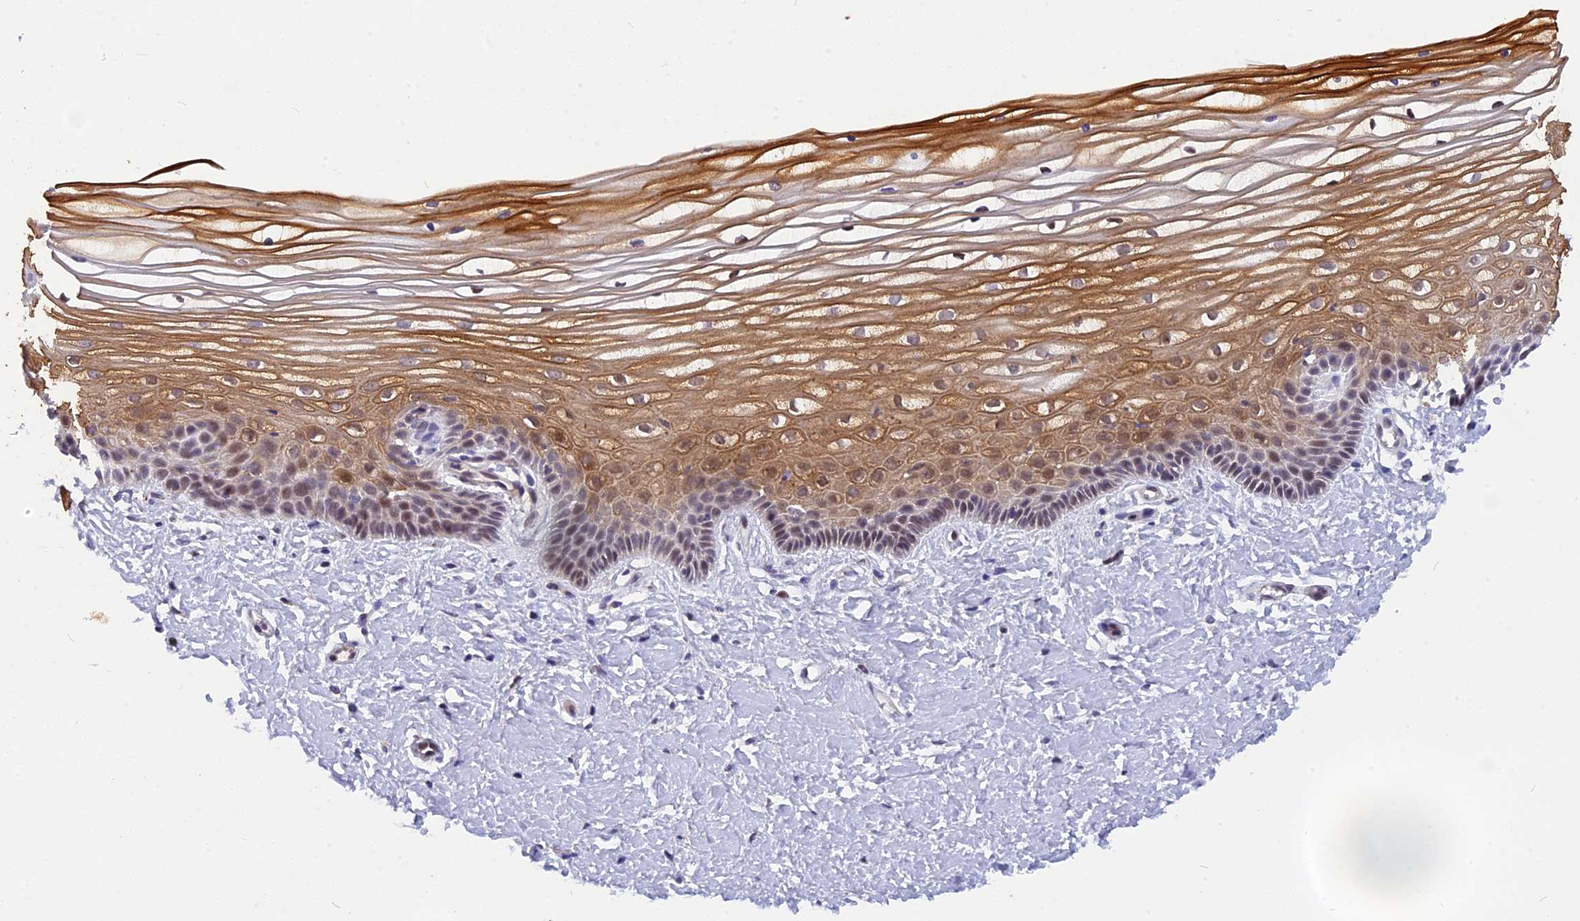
{"staining": {"intensity": "moderate", "quantity": "<25%", "location": "cytoplasmic/membranous,nuclear"}, "tissue": "vagina", "cell_type": "Squamous epithelial cells", "image_type": "normal", "snomed": [{"axis": "morphology", "description": "Normal tissue, NOS"}, {"axis": "topography", "description": "Vagina"}, {"axis": "topography", "description": "Cervix"}], "caption": "DAB immunohistochemical staining of unremarkable vagina shows moderate cytoplasmic/membranous,nuclear protein expression in about <25% of squamous epithelial cells.", "gene": "ANKRD34B", "patient": {"sex": "female", "age": 40}}